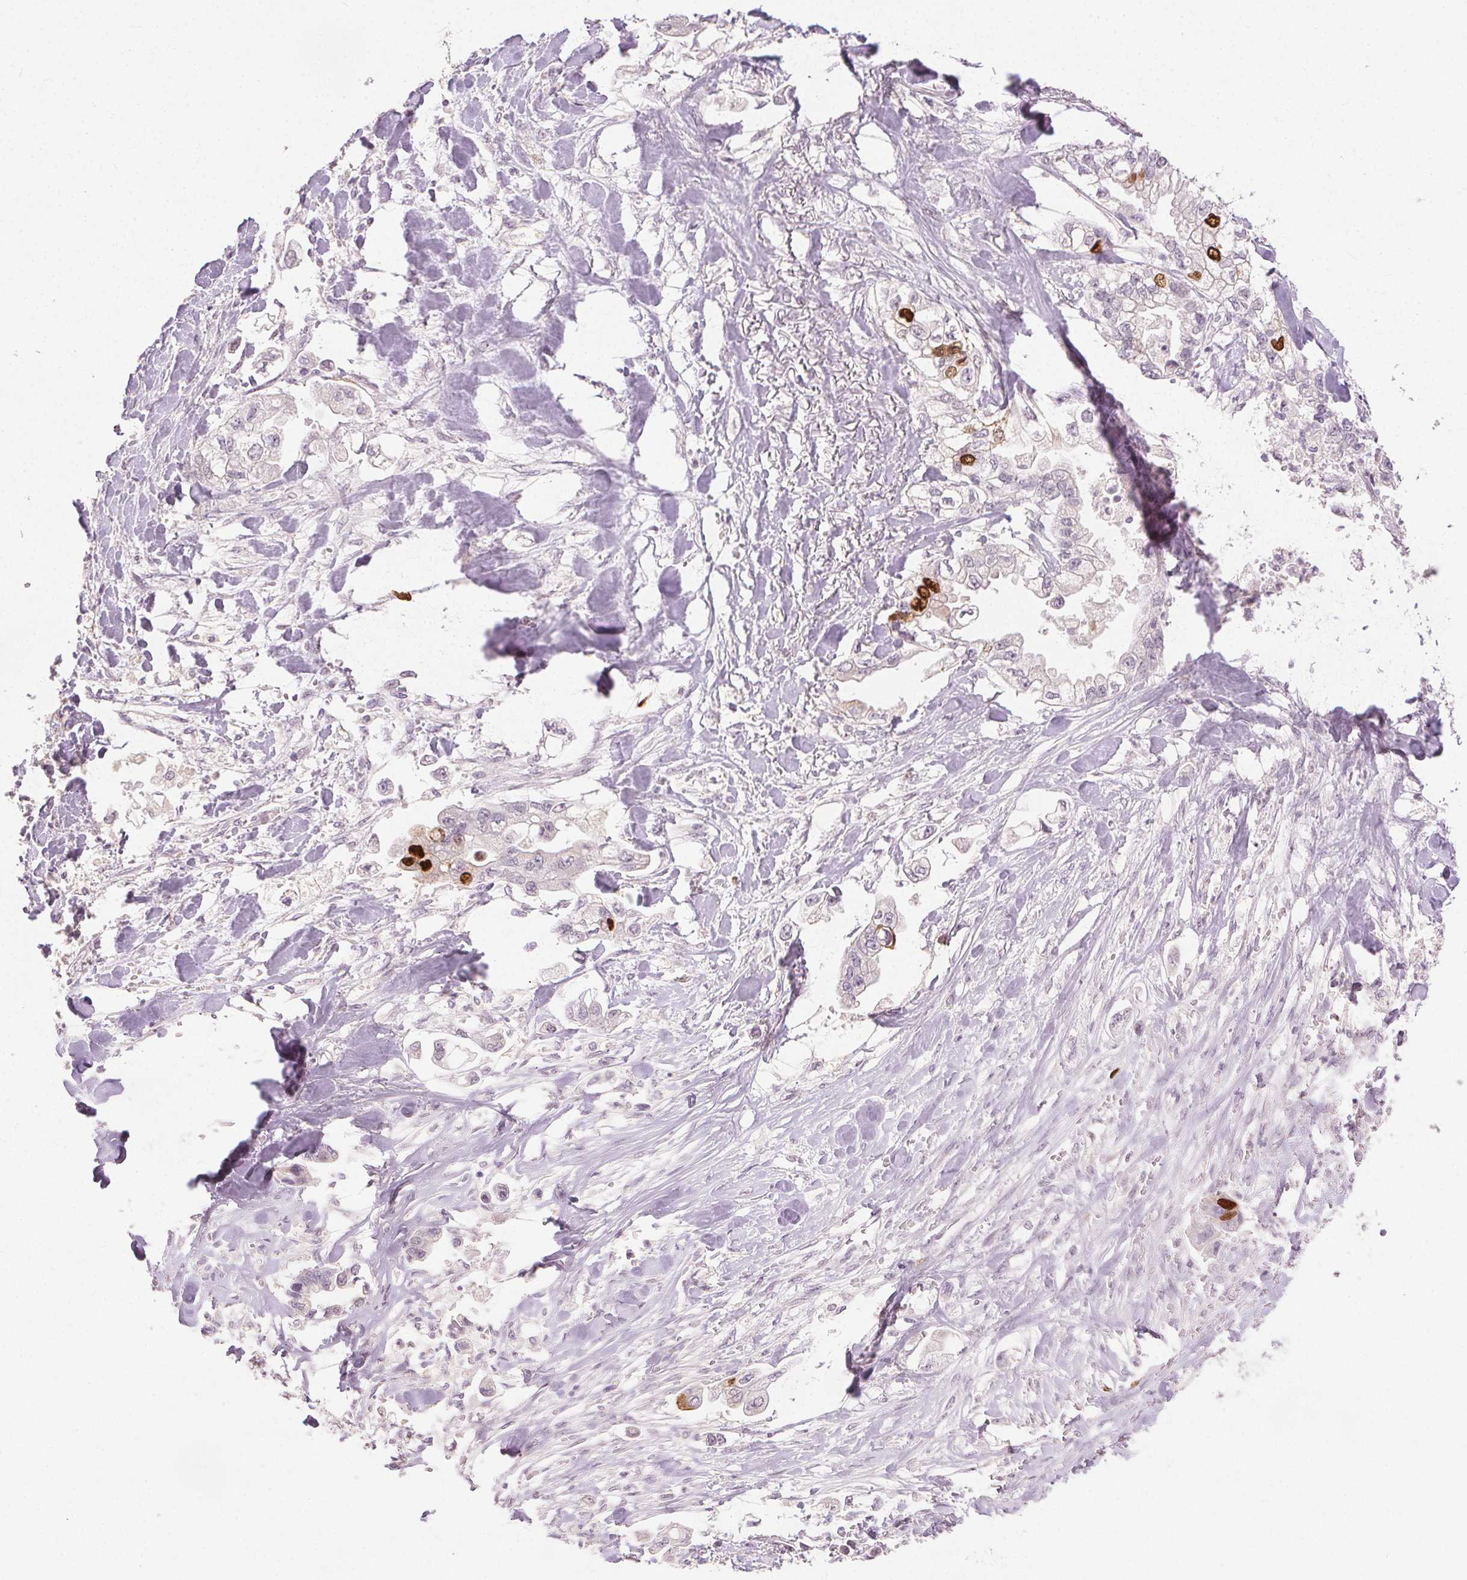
{"staining": {"intensity": "strong", "quantity": "<25%", "location": "nuclear"}, "tissue": "stomach cancer", "cell_type": "Tumor cells", "image_type": "cancer", "snomed": [{"axis": "morphology", "description": "Adenocarcinoma, NOS"}, {"axis": "topography", "description": "Stomach"}], "caption": "Approximately <25% of tumor cells in human stomach cancer (adenocarcinoma) display strong nuclear protein positivity as visualized by brown immunohistochemical staining.", "gene": "ANLN", "patient": {"sex": "male", "age": 62}}